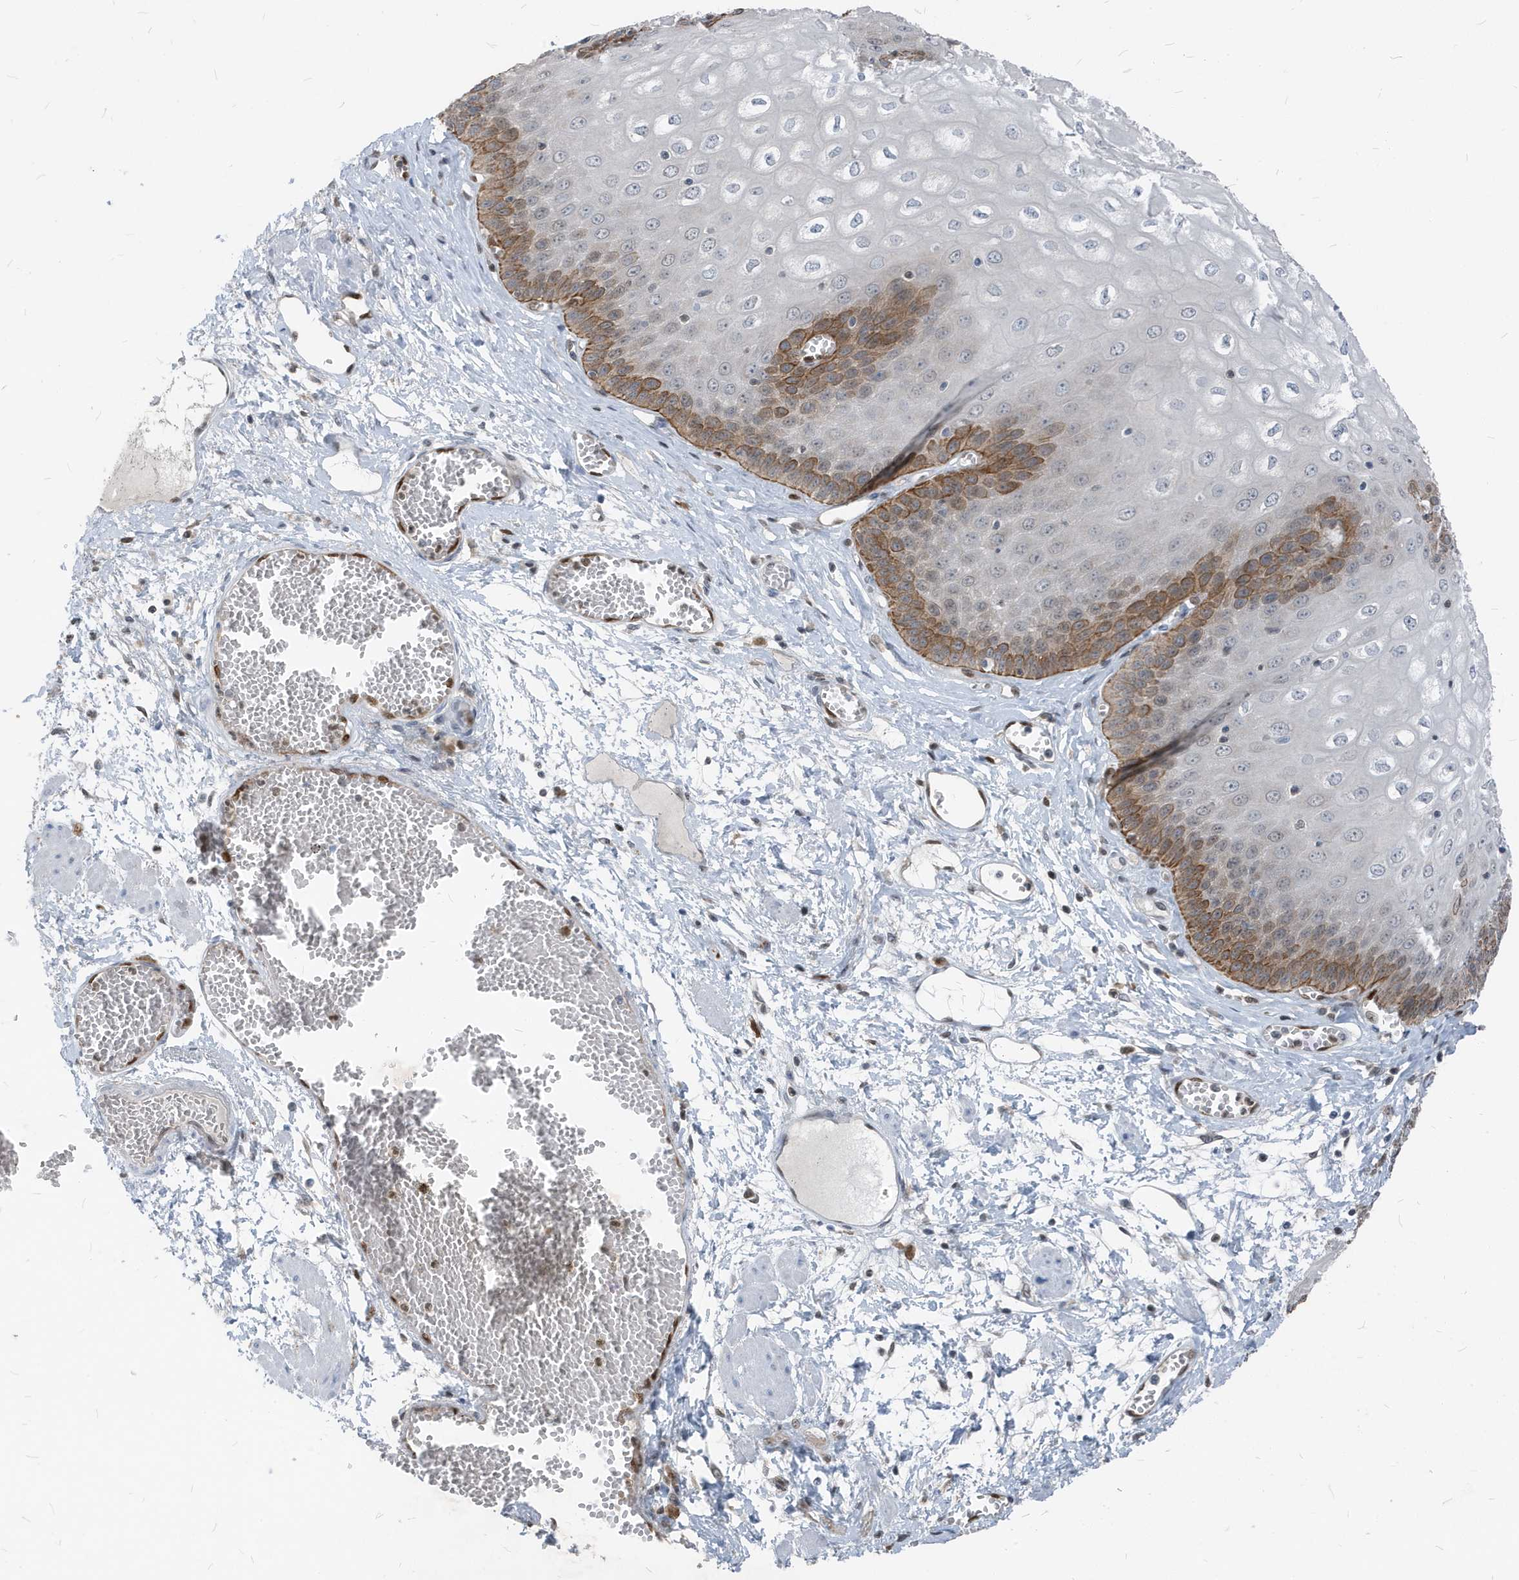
{"staining": {"intensity": "moderate", "quantity": "25%-75%", "location": "cytoplasmic/membranous,nuclear"}, "tissue": "esophagus", "cell_type": "Squamous epithelial cells", "image_type": "normal", "snomed": [{"axis": "morphology", "description": "Normal tissue, NOS"}, {"axis": "topography", "description": "Esophagus"}], "caption": "Protein staining exhibits moderate cytoplasmic/membranous,nuclear expression in about 25%-75% of squamous epithelial cells in unremarkable esophagus. (Stains: DAB (3,3'-diaminobenzidine) in brown, nuclei in blue, Microscopy: brightfield microscopy at high magnification).", "gene": "NCOA7", "patient": {"sex": "male", "age": 60}}